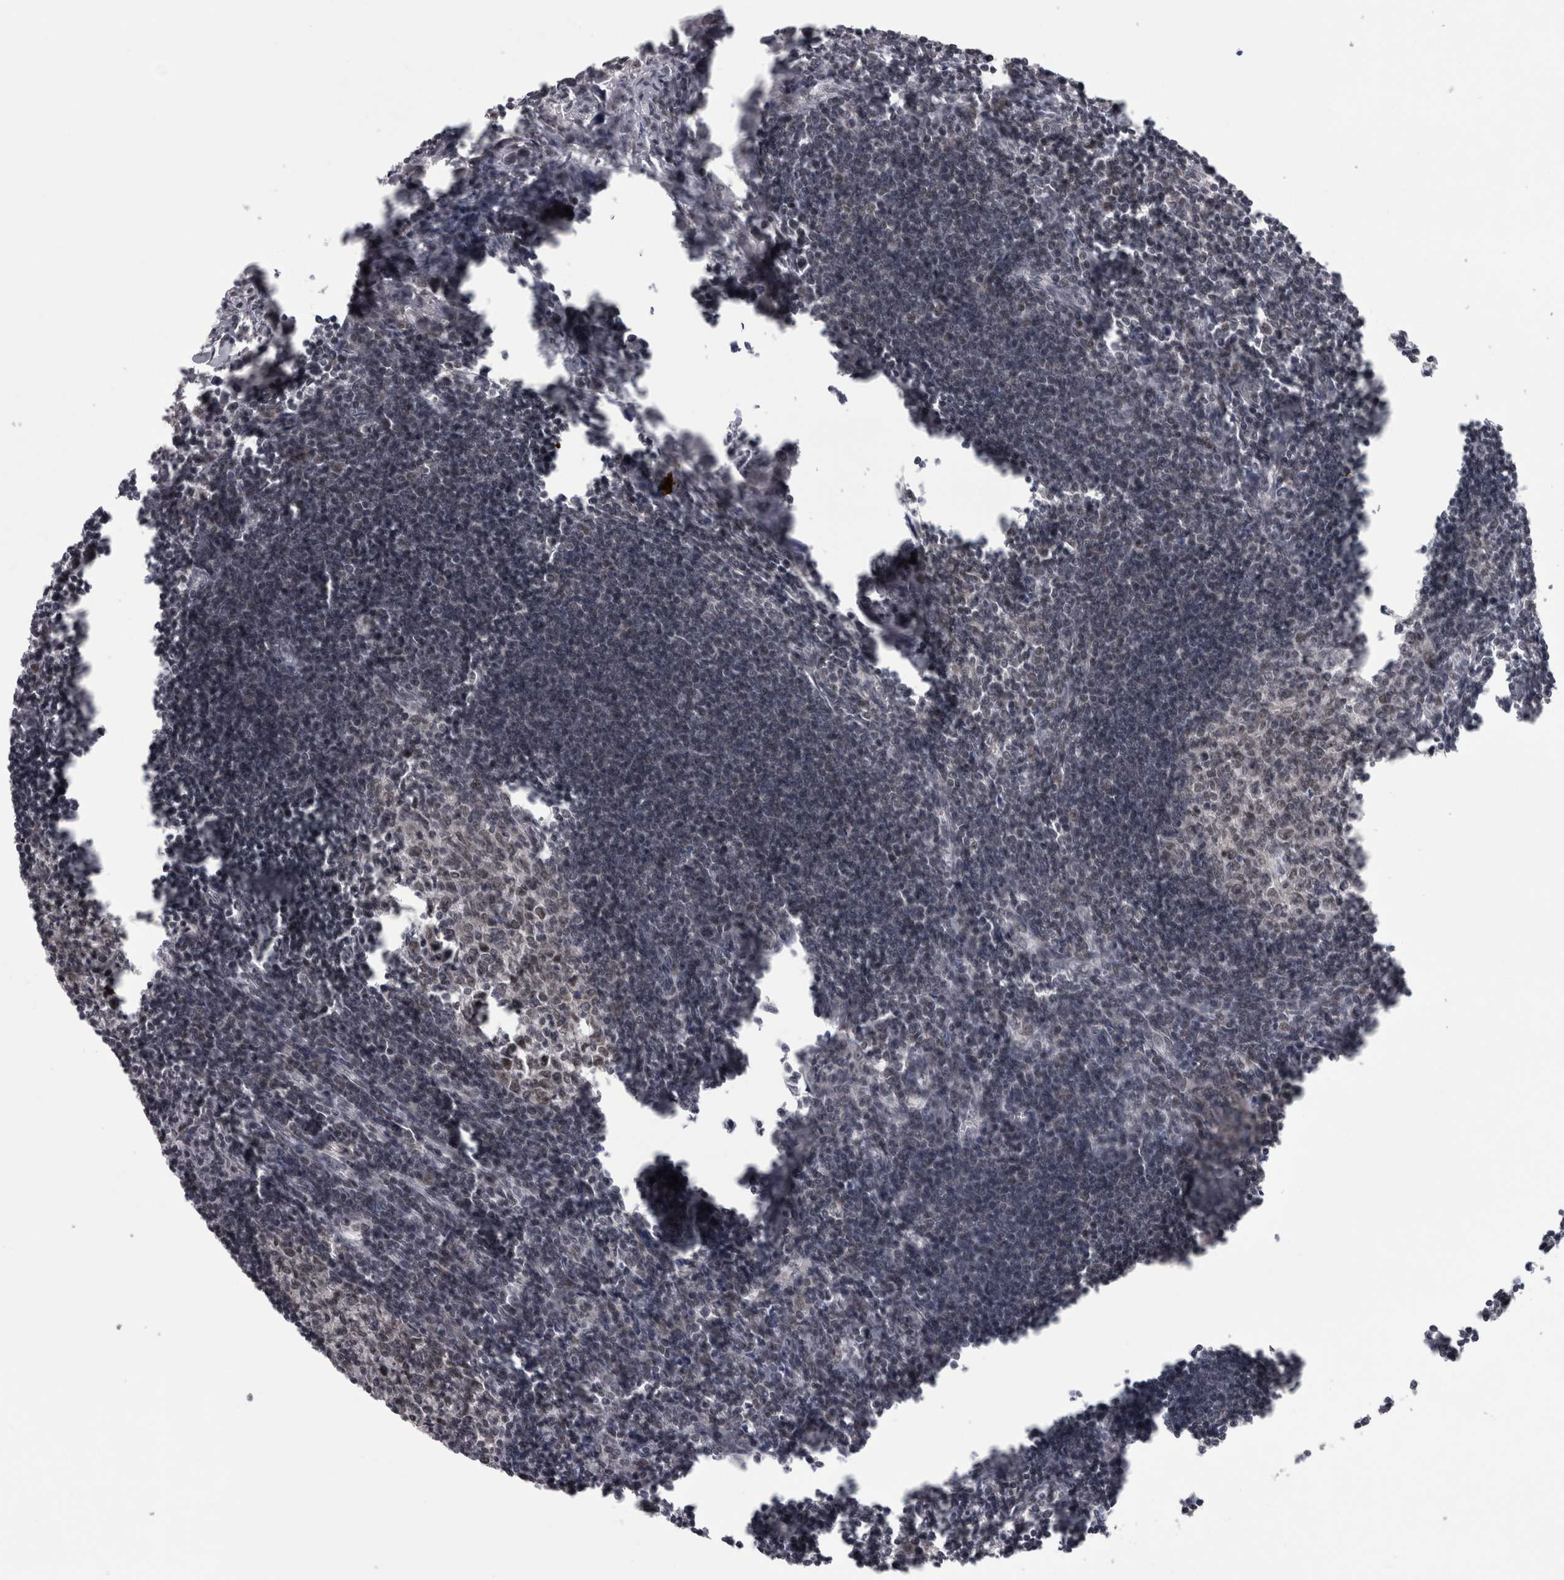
{"staining": {"intensity": "moderate", "quantity": ">75%", "location": "cytoplasmic/membranous,nuclear"}, "tissue": "lymph node", "cell_type": "Germinal center cells", "image_type": "normal", "snomed": [{"axis": "morphology", "description": "Normal tissue, NOS"}, {"axis": "morphology", "description": "Malignant melanoma, Metastatic site"}, {"axis": "topography", "description": "Lymph node"}], "caption": "DAB (3,3'-diaminobenzidine) immunohistochemical staining of unremarkable human lymph node shows moderate cytoplasmic/membranous,nuclear protein positivity in approximately >75% of germinal center cells. Using DAB (brown) and hematoxylin (blue) stains, captured at high magnification using brightfield microscopy.", "gene": "PSMB2", "patient": {"sex": "male", "age": 41}}